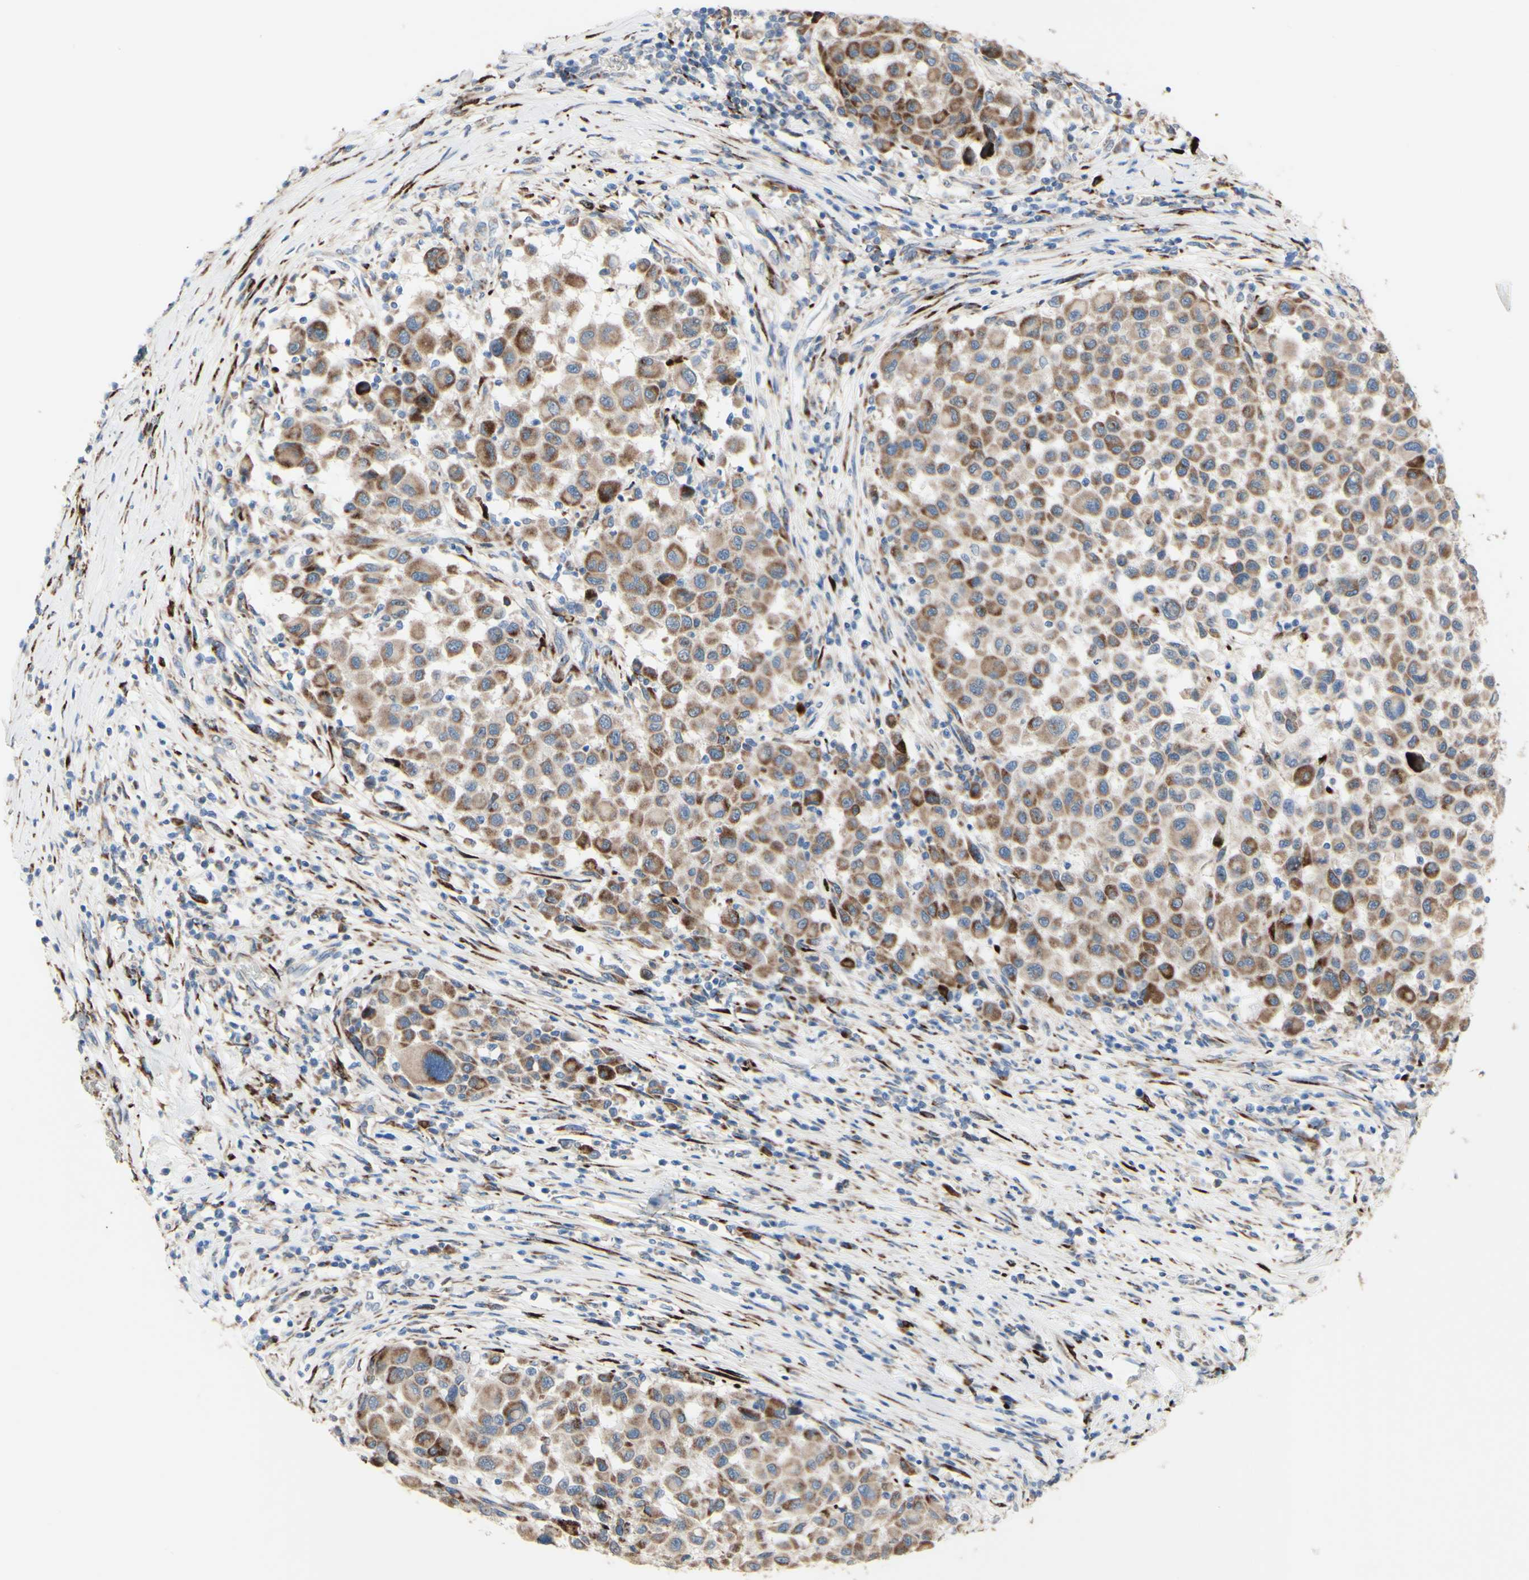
{"staining": {"intensity": "moderate", "quantity": ">75%", "location": "cytoplasmic/membranous"}, "tissue": "melanoma", "cell_type": "Tumor cells", "image_type": "cancer", "snomed": [{"axis": "morphology", "description": "Malignant melanoma, Metastatic site"}, {"axis": "topography", "description": "Lymph node"}], "caption": "A brown stain labels moderate cytoplasmic/membranous staining of a protein in human melanoma tumor cells.", "gene": "AGPAT5", "patient": {"sex": "male", "age": 61}}